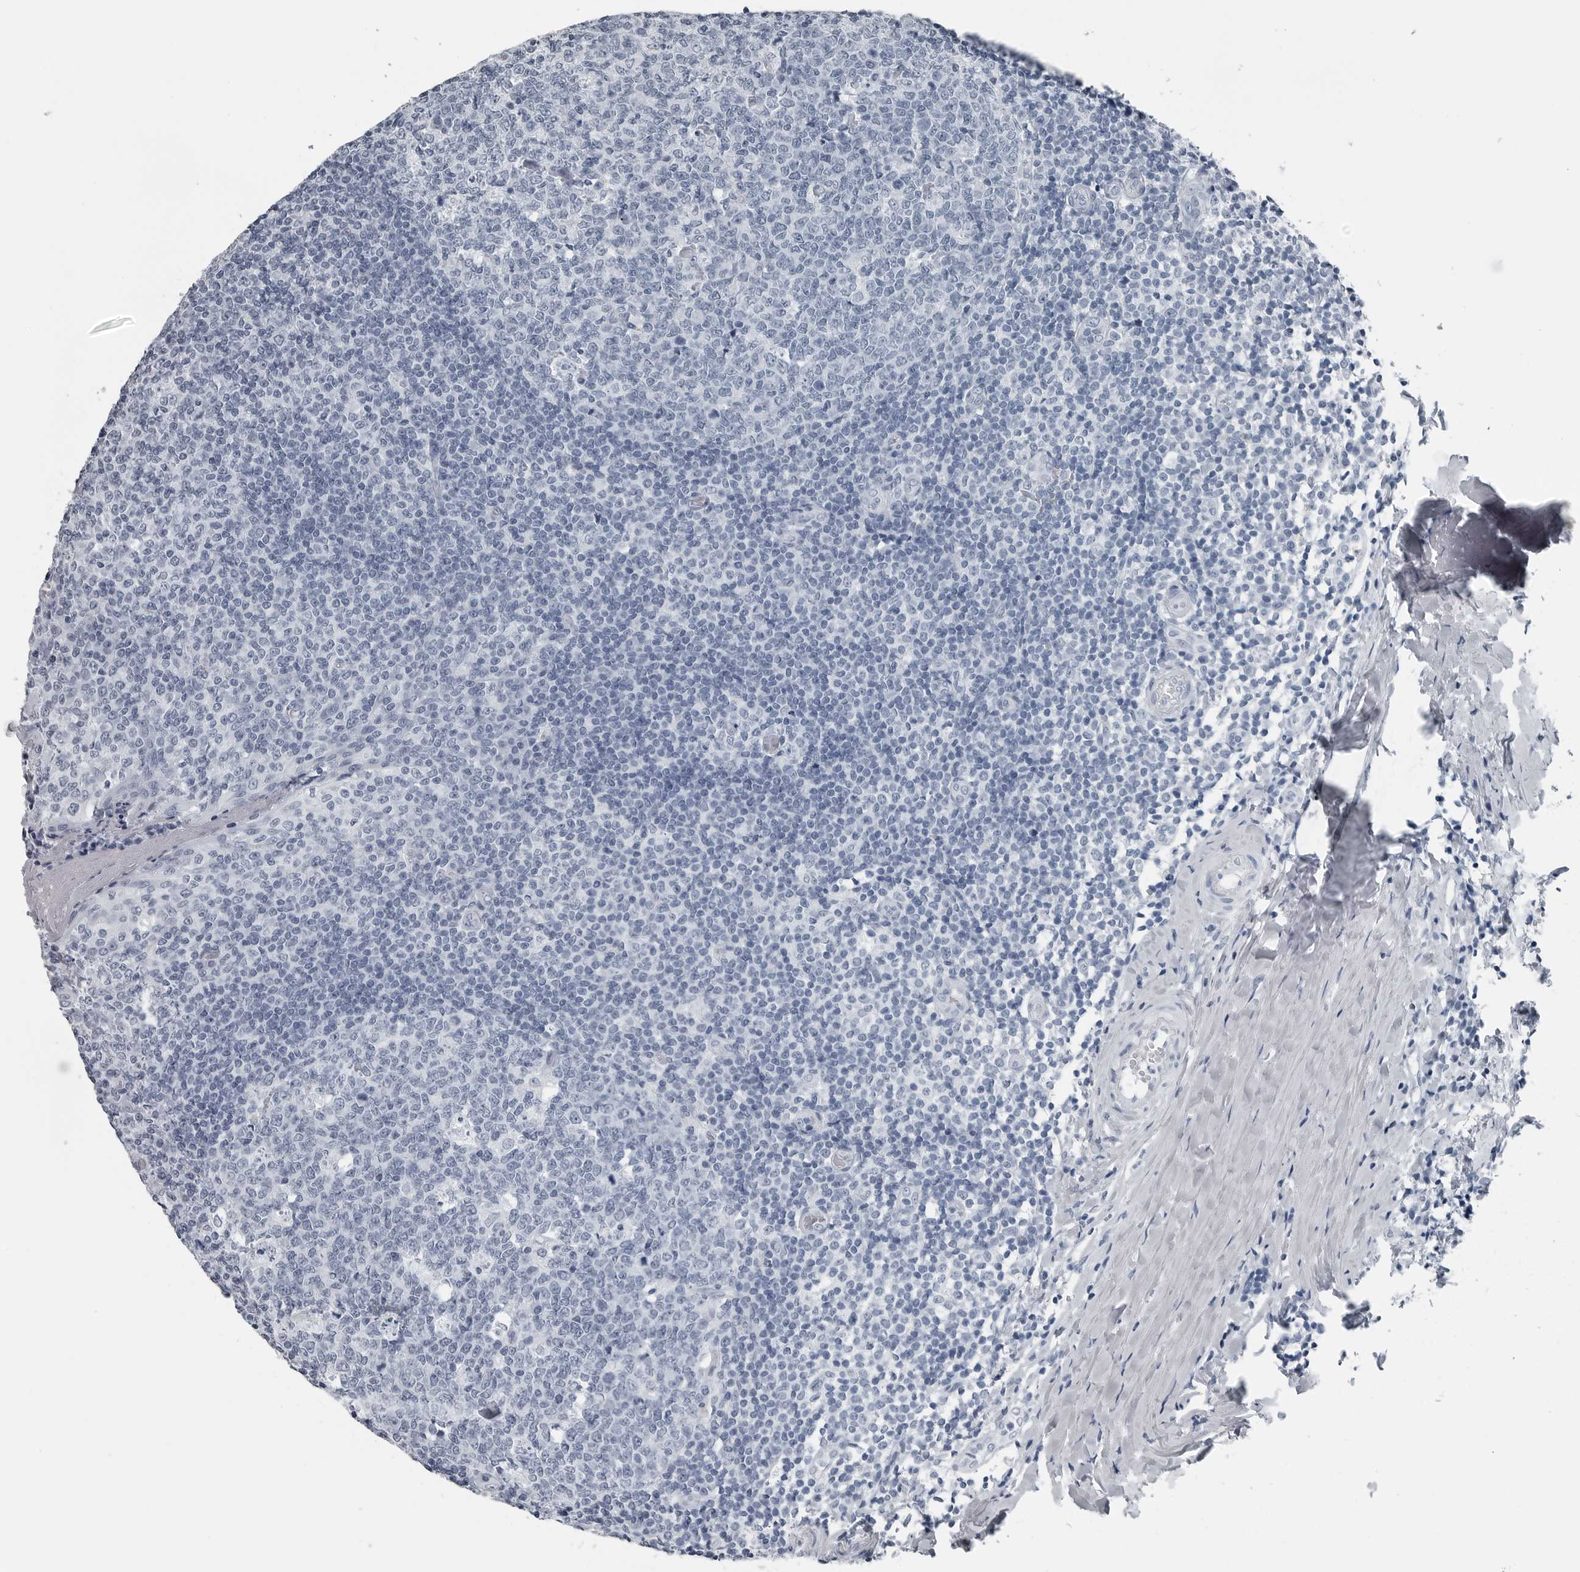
{"staining": {"intensity": "negative", "quantity": "none", "location": "none"}, "tissue": "tonsil", "cell_type": "Germinal center cells", "image_type": "normal", "snomed": [{"axis": "morphology", "description": "Normal tissue, NOS"}, {"axis": "topography", "description": "Tonsil"}], "caption": "The image exhibits no significant expression in germinal center cells of tonsil.", "gene": "SPINK1", "patient": {"sex": "female", "age": 19}}